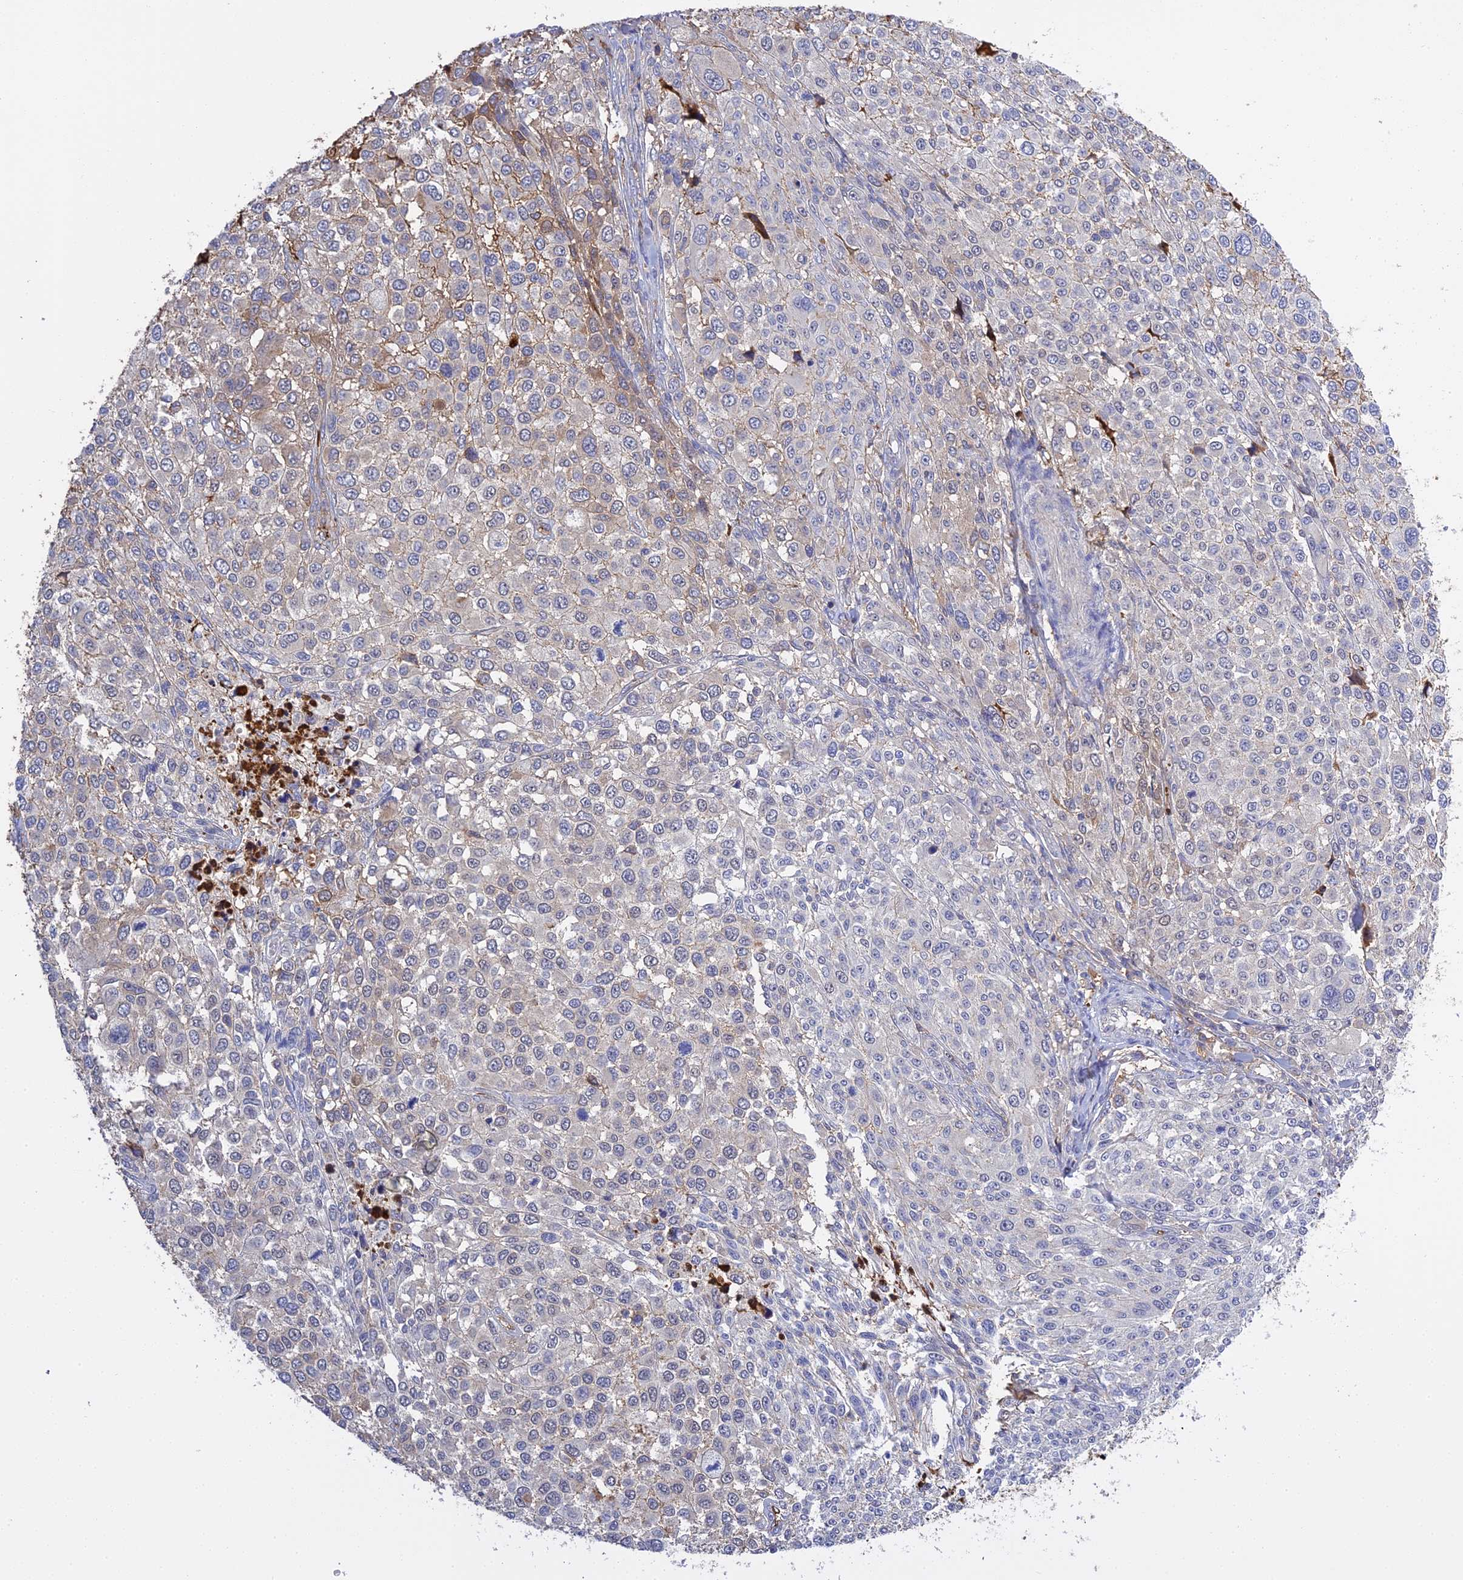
{"staining": {"intensity": "weak", "quantity": "<25%", "location": "cytoplasmic/membranous"}, "tissue": "melanoma", "cell_type": "Tumor cells", "image_type": "cancer", "snomed": [{"axis": "morphology", "description": "Malignant melanoma, NOS"}, {"axis": "topography", "description": "Skin of trunk"}], "caption": "A high-resolution histopathology image shows IHC staining of malignant melanoma, which exhibits no significant expression in tumor cells.", "gene": "PZP", "patient": {"sex": "male", "age": 71}}